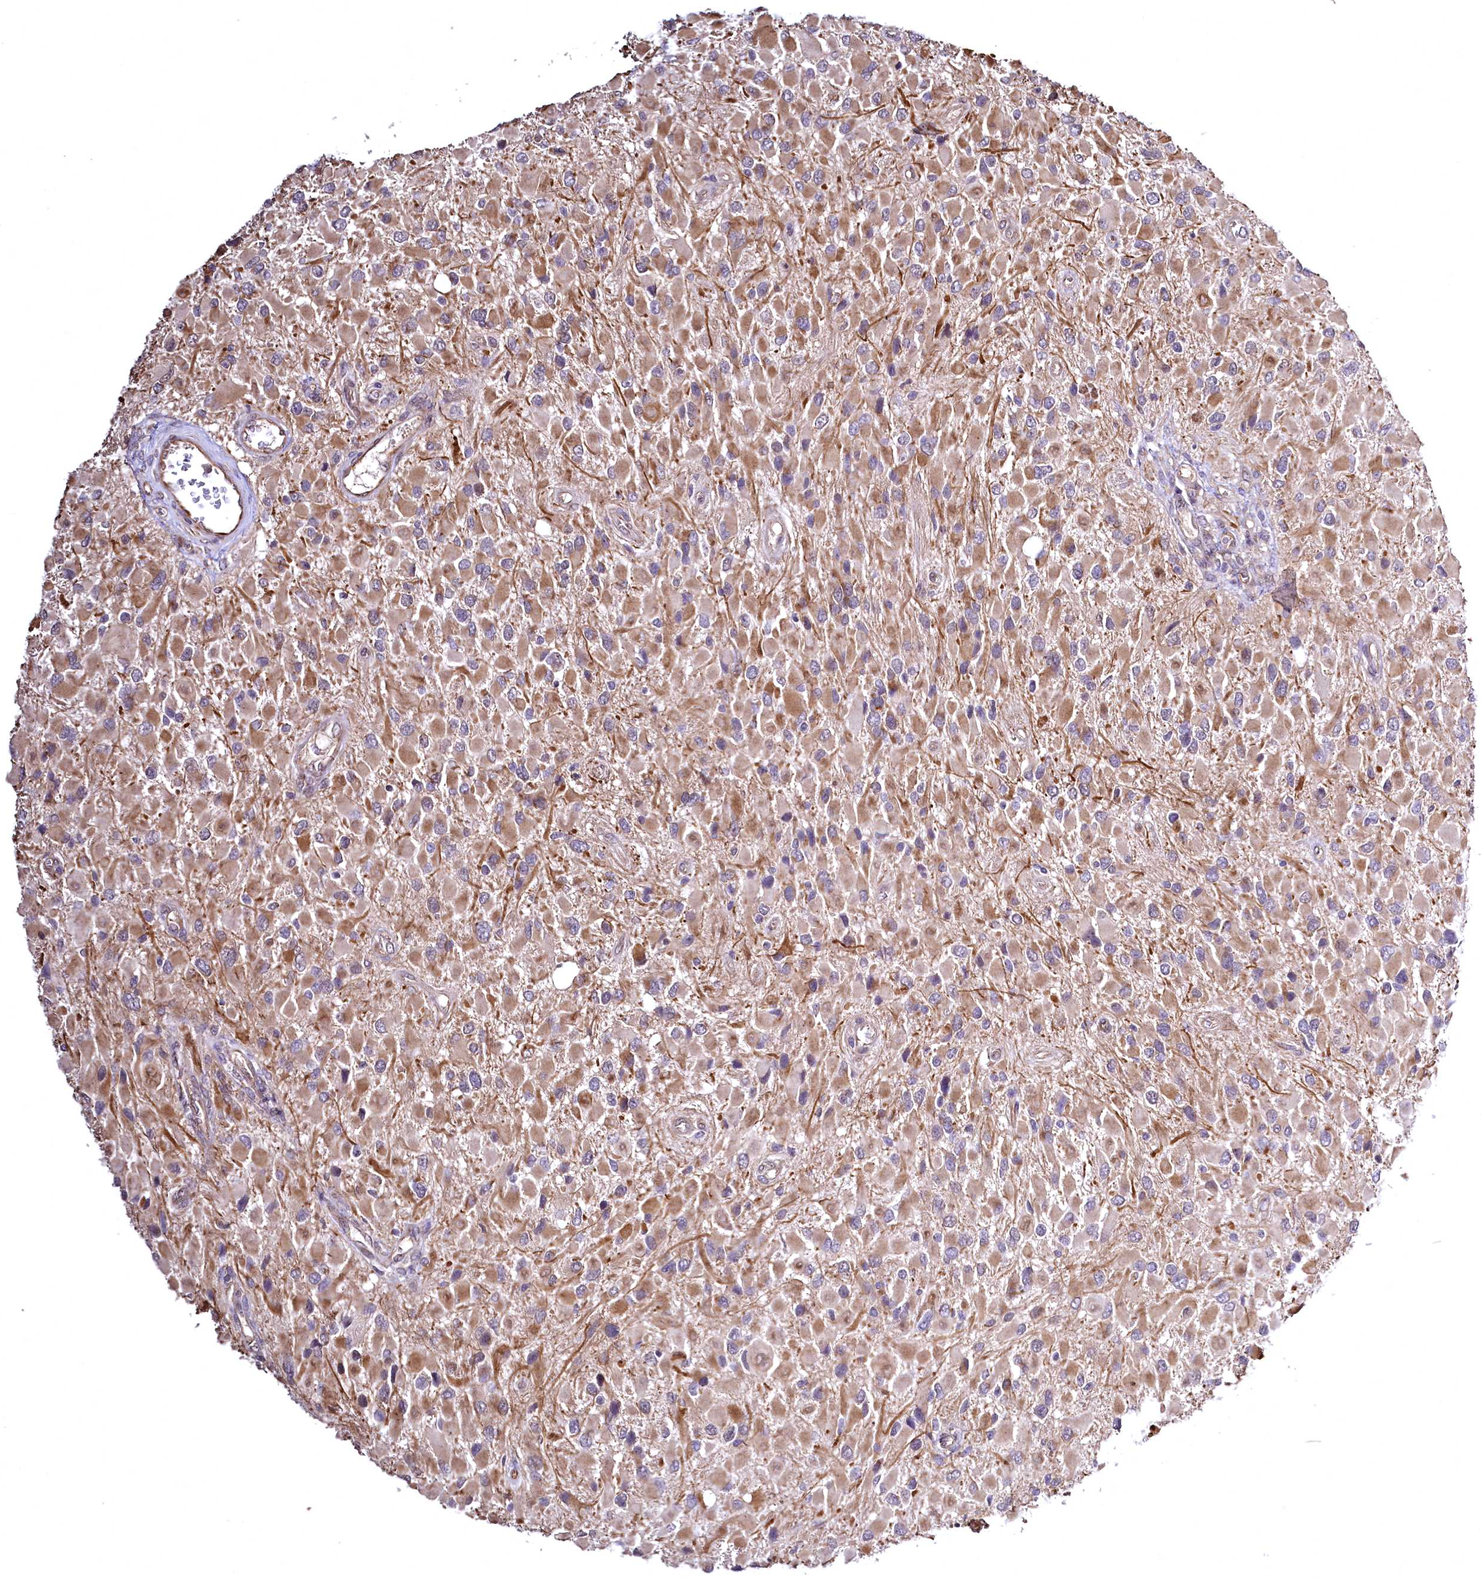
{"staining": {"intensity": "weak", "quantity": ">75%", "location": "cytoplasmic/membranous"}, "tissue": "glioma", "cell_type": "Tumor cells", "image_type": "cancer", "snomed": [{"axis": "morphology", "description": "Glioma, malignant, High grade"}, {"axis": "topography", "description": "Brain"}], "caption": "An image of human malignant glioma (high-grade) stained for a protein displays weak cytoplasmic/membranous brown staining in tumor cells. (DAB IHC with brightfield microscopy, high magnification).", "gene": "TBCEL", "patient": {"sex": "male", "age": 53}}